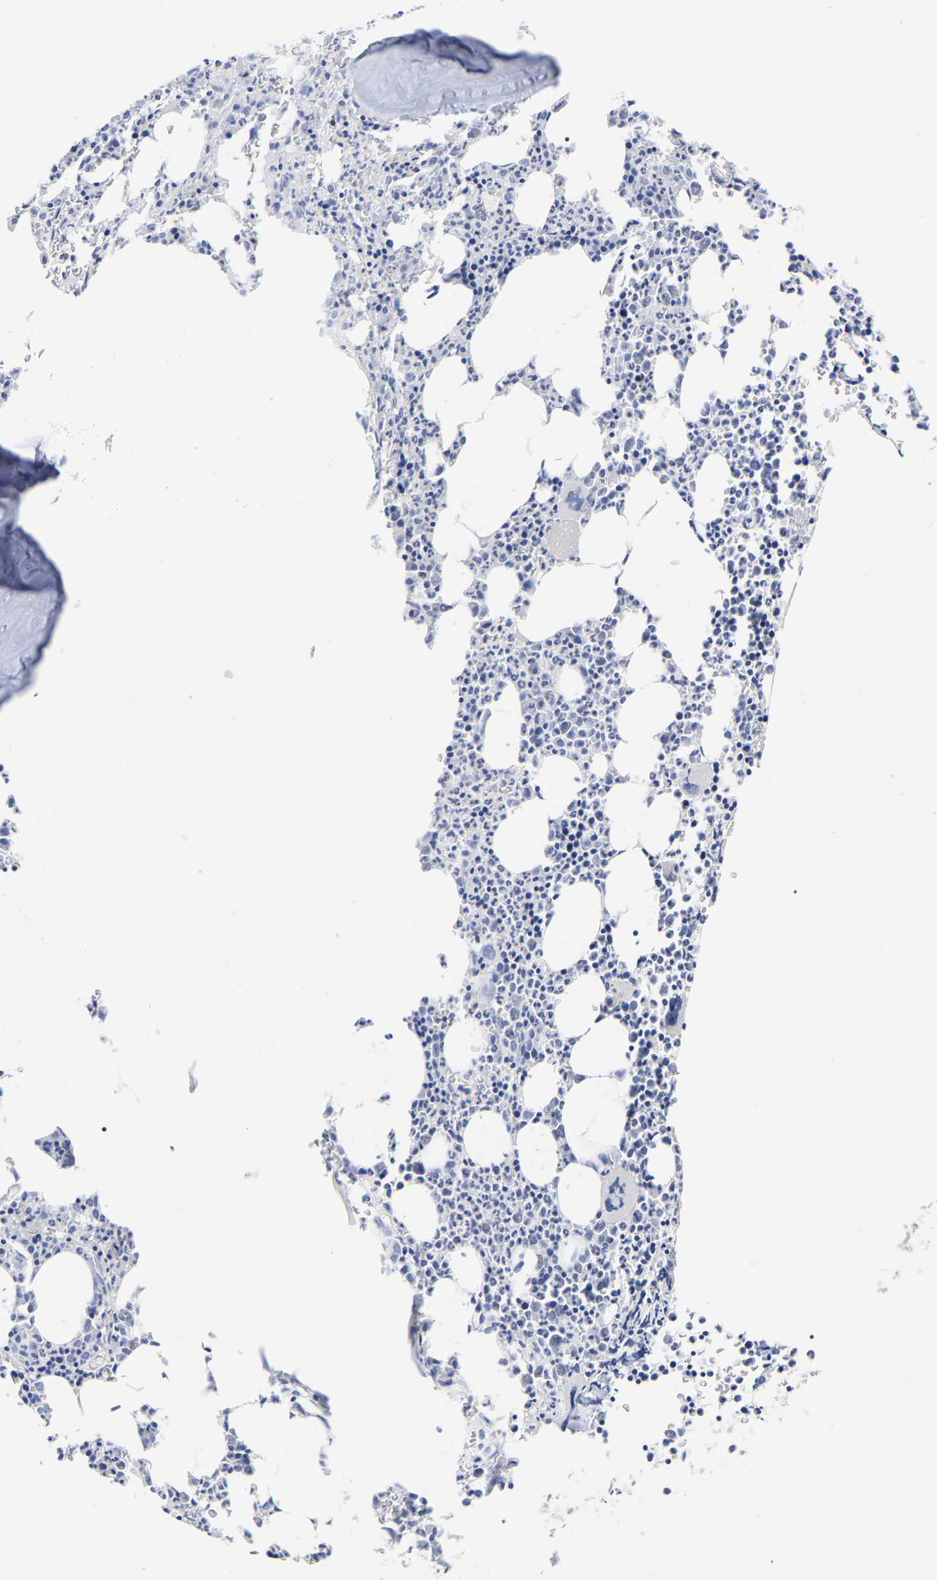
{"staining": {"intensity": "negative", "quantity": "none", "location": "none"}, "tissue": "bone marrow", "cell_type": "Hematopoietic cells", "image_type": "normal", "snomed": [{"axis": "morphology", "description": "Normal tissue, NOS"}, {"axis": "morphology", "description": "Inflammation, NOS"}, {"axis": "topography", "description": "Bone marrow"}], "caption": "An immunohistochemistry (IHC) image of normal bone marrow is shown. There is no staining in hematopoietic cells of bone marrow. Brightfield microscopy of immunohistochemistry (IHC) stained with DAB (brown) and hematoxylin (blue), captured at high magnification.", "gene": "ANXA13", "patient": {"sex": "female", "age": 40}}